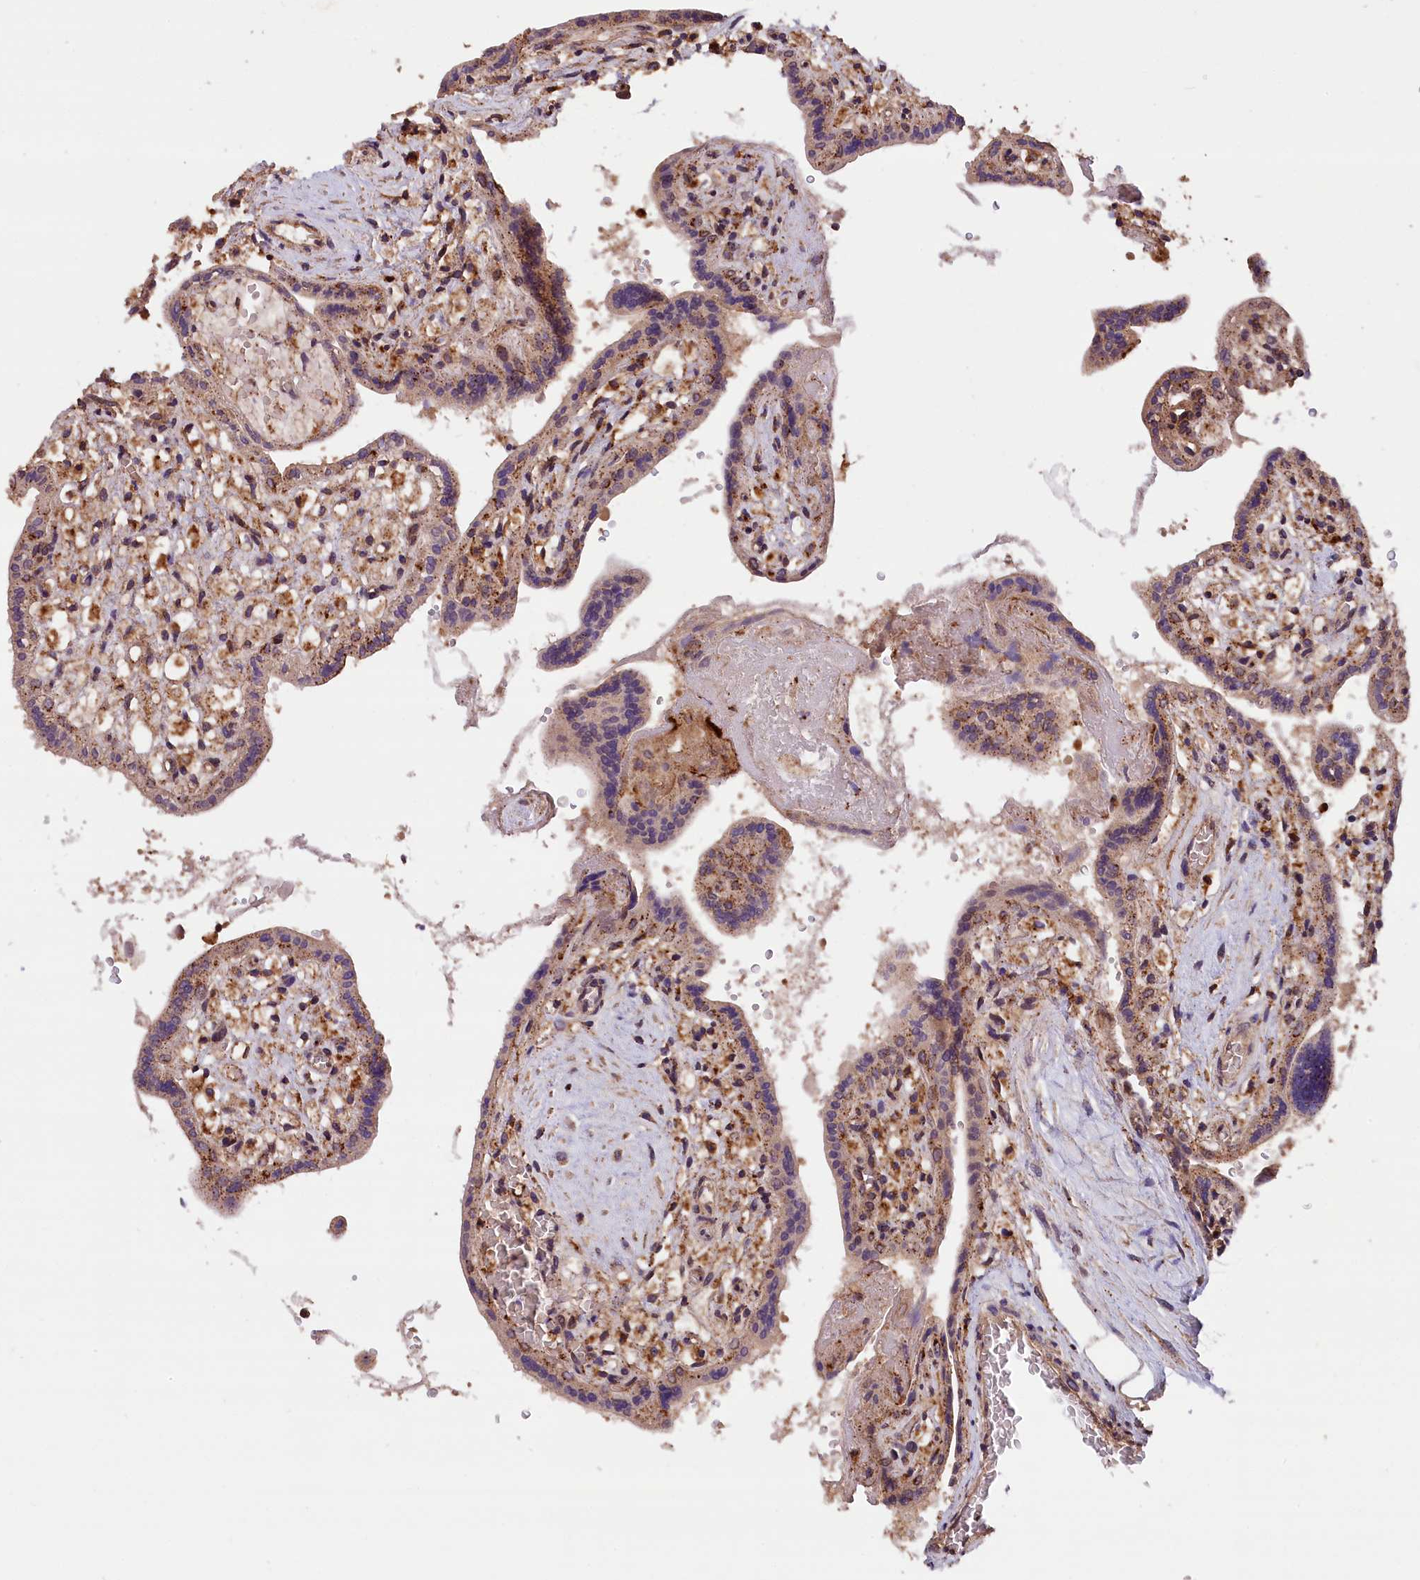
{"staining": {"intensity": "strong", "quantity": "25%-75%", "location": "cytoplasmic/membranous,nuclear"}, "tissue": "placenta", "cell_type": "Trophoblastic cells", "image_type": "normal", "snomed": [{"axis": "morphology", "description": "Normal tissue, NOS"}, {"axis": "topography", "description": "Placenta"}], "caption": "Protein analysis of unremarkable placenta shows strong cytoplasmic/membranous,nuclear staining in about 25%-75% of trophoblastic cells. Nuclei are stained in blue.", "gene": "IST1", "patient": {"sex": "female", "age": 37}}